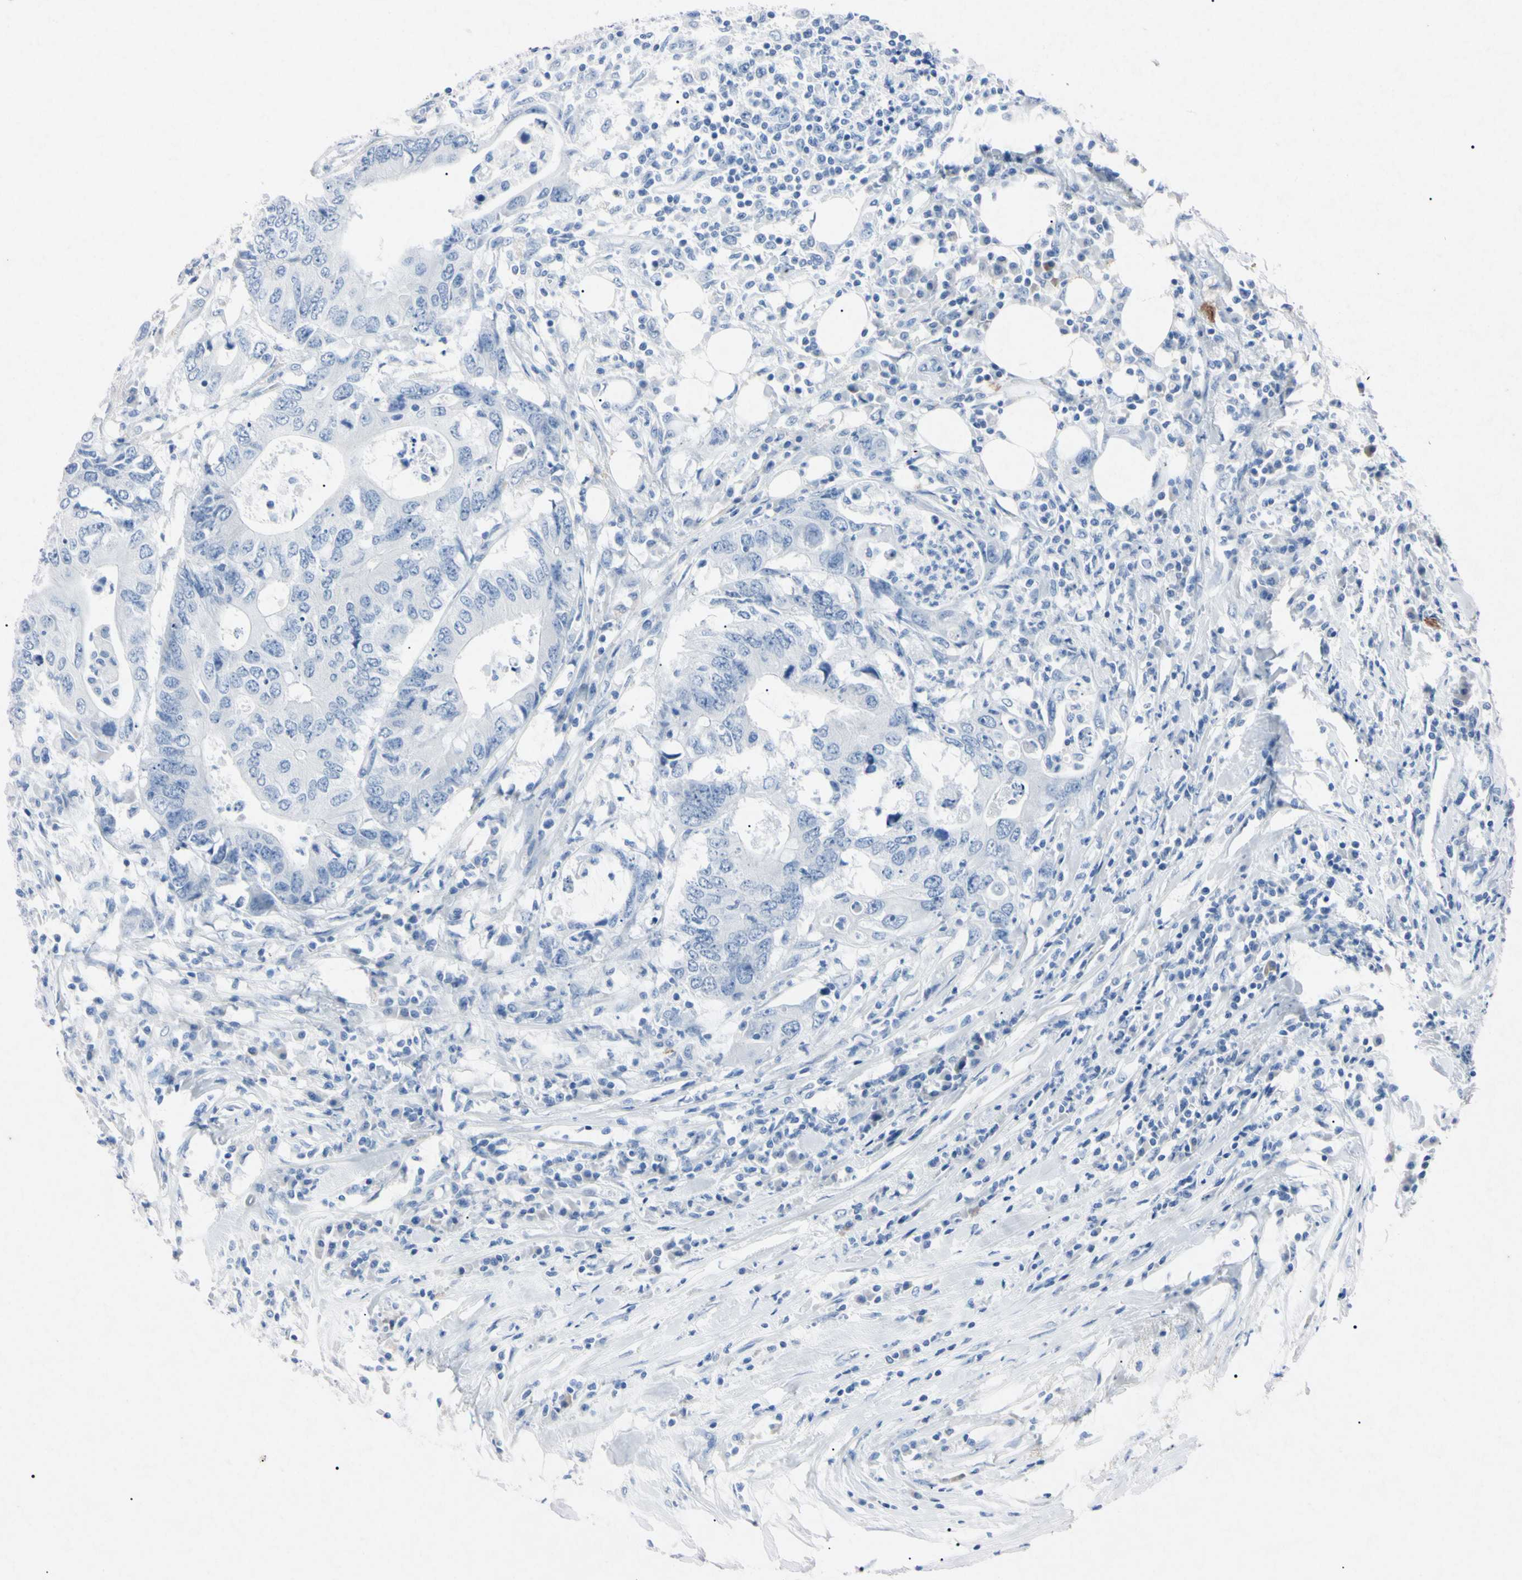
{"staining": {"intensity": "negative", "quantity": "none", "location": "none"}, "tissue": "colorectal cancer", "cell_type": "Tumor cells", "image_type": "cancer", "snomed": [{"axis": "morphology", "description": "Adenocarcinoma, NOS"}, {"axis": "topography", "description": "Colon"}], "caption": "The histopathology image reveals no significant staining in tumor cells of adenocarcinoma (colorectal).", "gene": "ELN", "patient": {"sex": "male", "age": 71}}